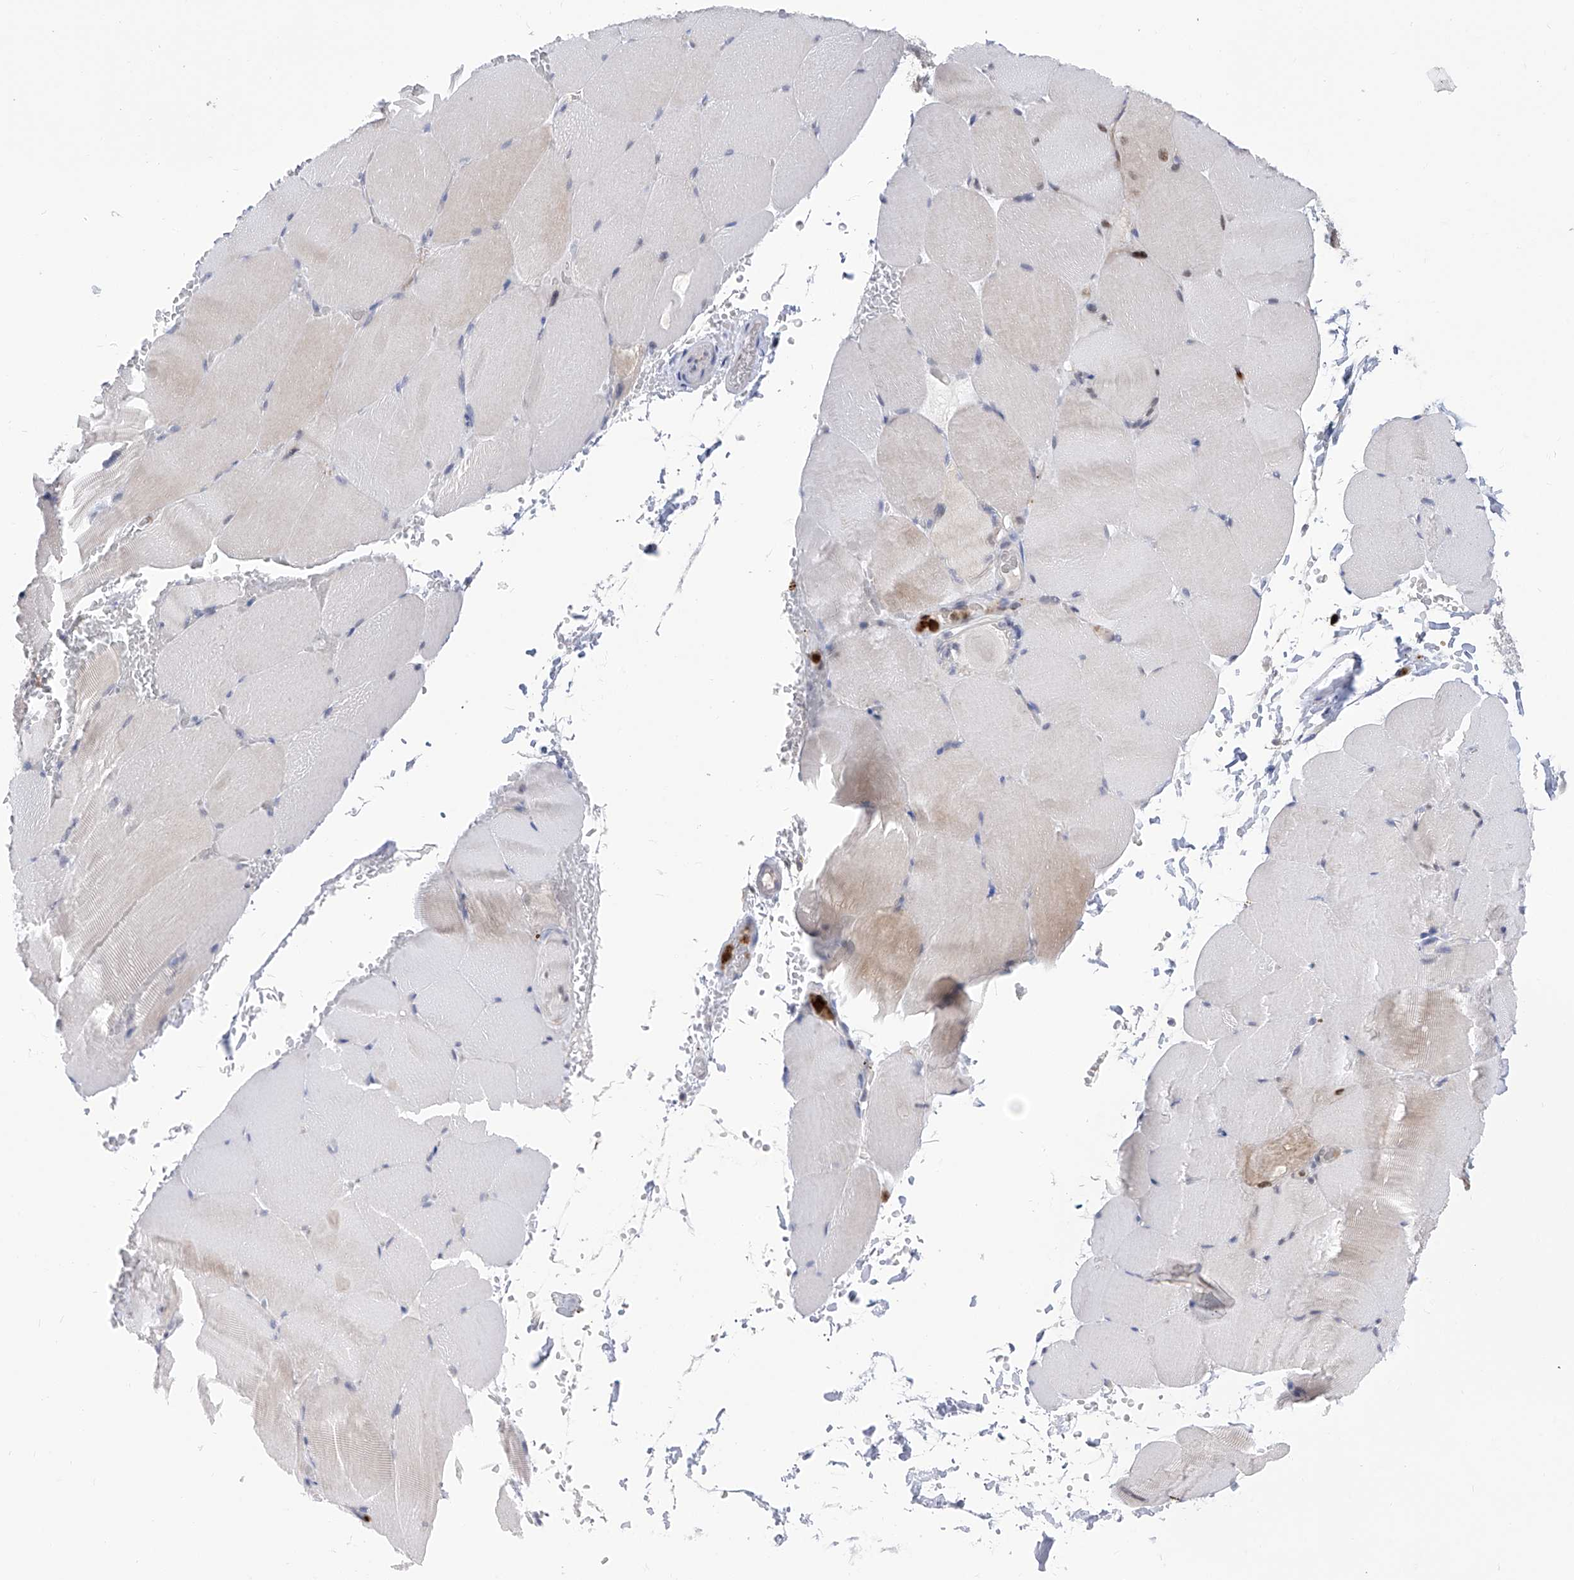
{"staining": {"intensity": "weak", "quantity": "<25%", "location": "cytoplasmic/membranous"}, "tissue": "skeletal muscle", "cell_type": "Myocytes", "image_type": "normal", "snomed": [{"axis": "morphology", "description": "Normal tissue, NOS"}, {"axis": "topography", "description": "Skeletal muscle"}, {"axis": "topography", "description": "Parathyroid gland"}], "caption": "Myocytes show no significant staining in normal skeletal muscle.", "gene": "PHF20", "patient": {"sex": "female", "age": 37}}